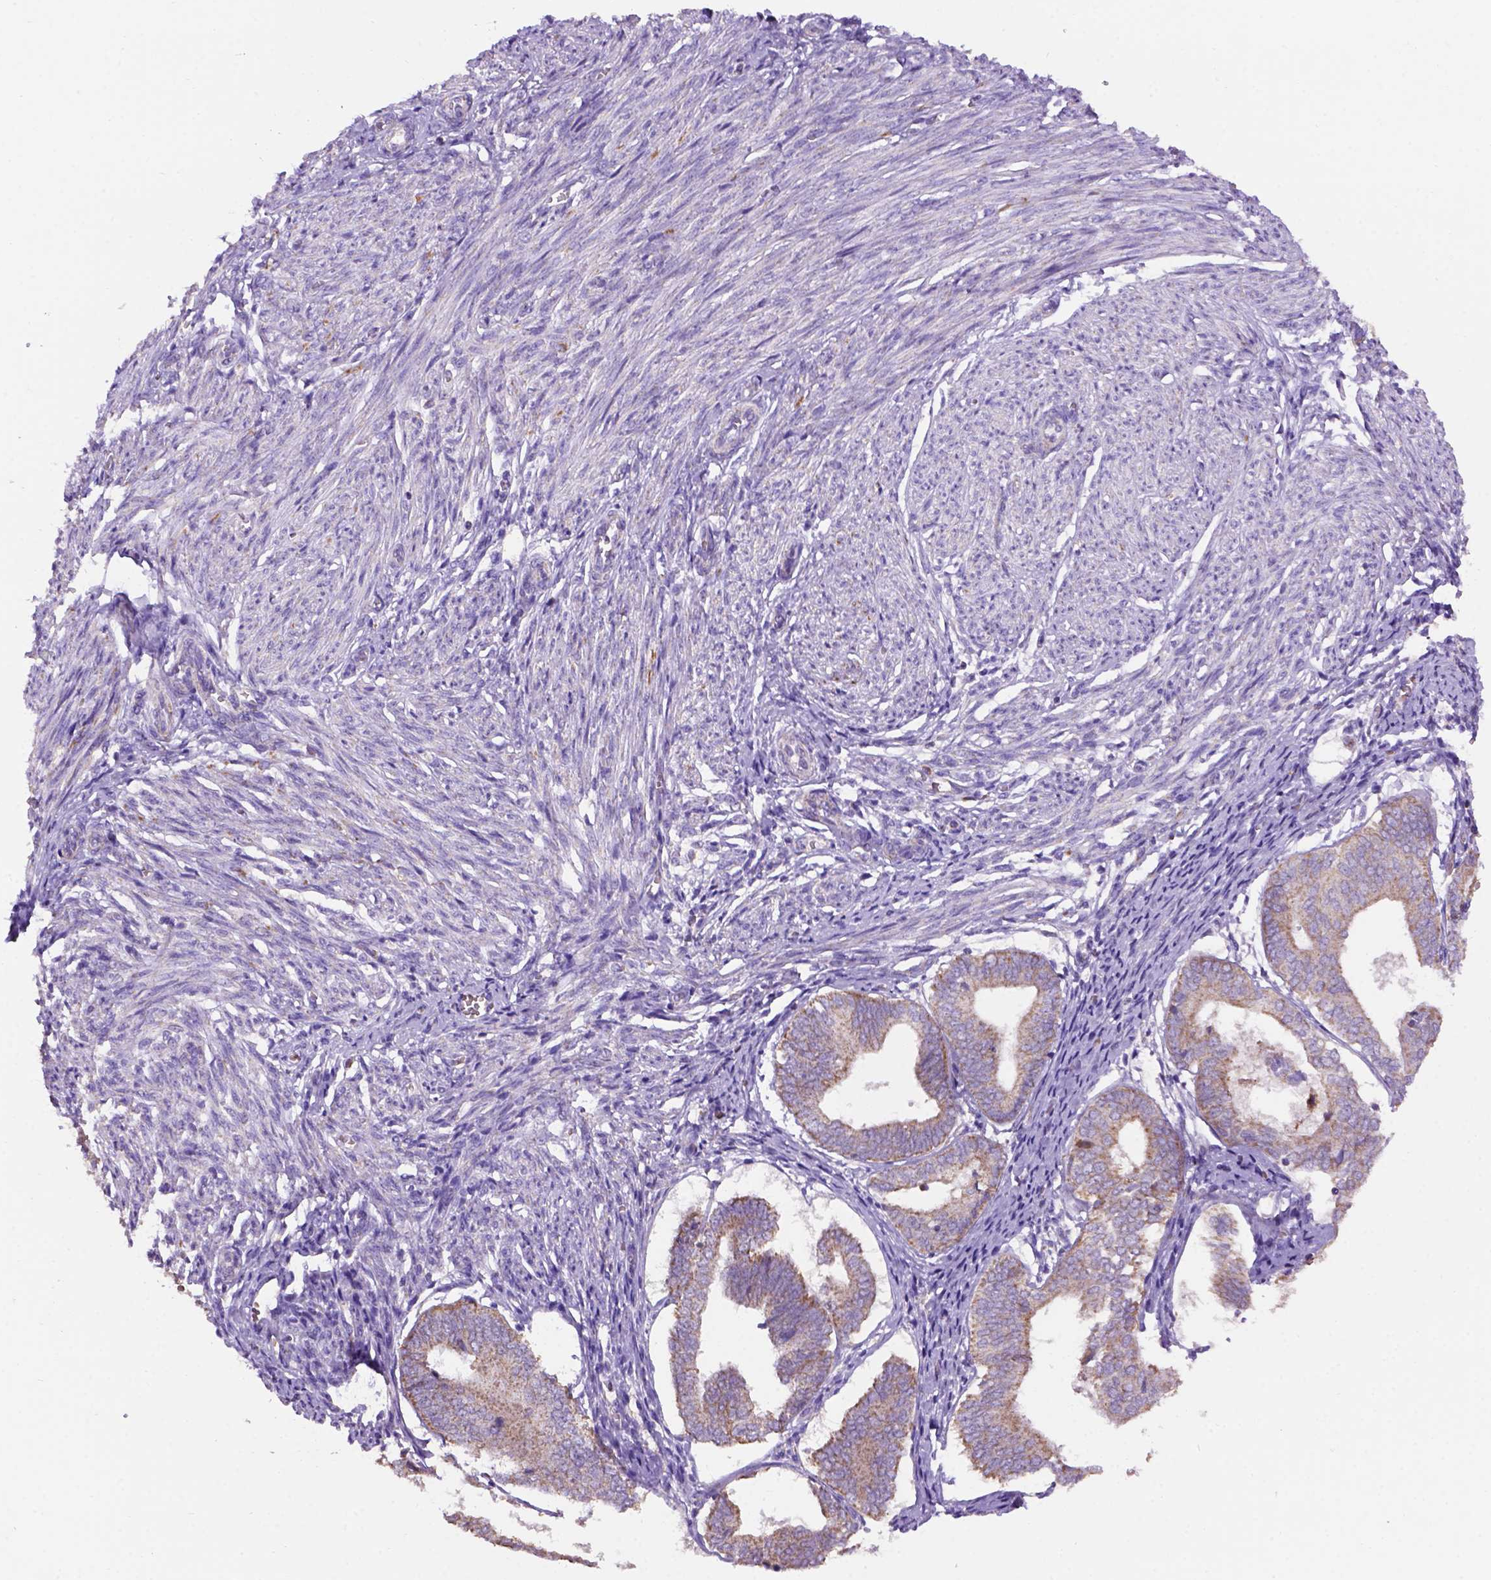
{"staining": {"intensity": "negative", "quantity": "none", "location": "none"}, "tissue": "endometrium", "cell_type": "Cells in endometrial stroma", "image_type": "normal", "snomed": [{"axis": "morphology", "description": "Normal tissue, NOS"}, {"axis": "topography", "description": "Endometrium"}], "caption": "IHC histopathology image of normal endometrium: endometrium stained with DAB shows no significant protein expression in cells in endometrial stroma. The staining was performed using DAB to visualize the protein expression in brown, while the nuclei were stained in blue with hematoxylin (Magnification: 20x).", "gene": "L2HGDH", "patient": {"sex": "female", "age": 50}}